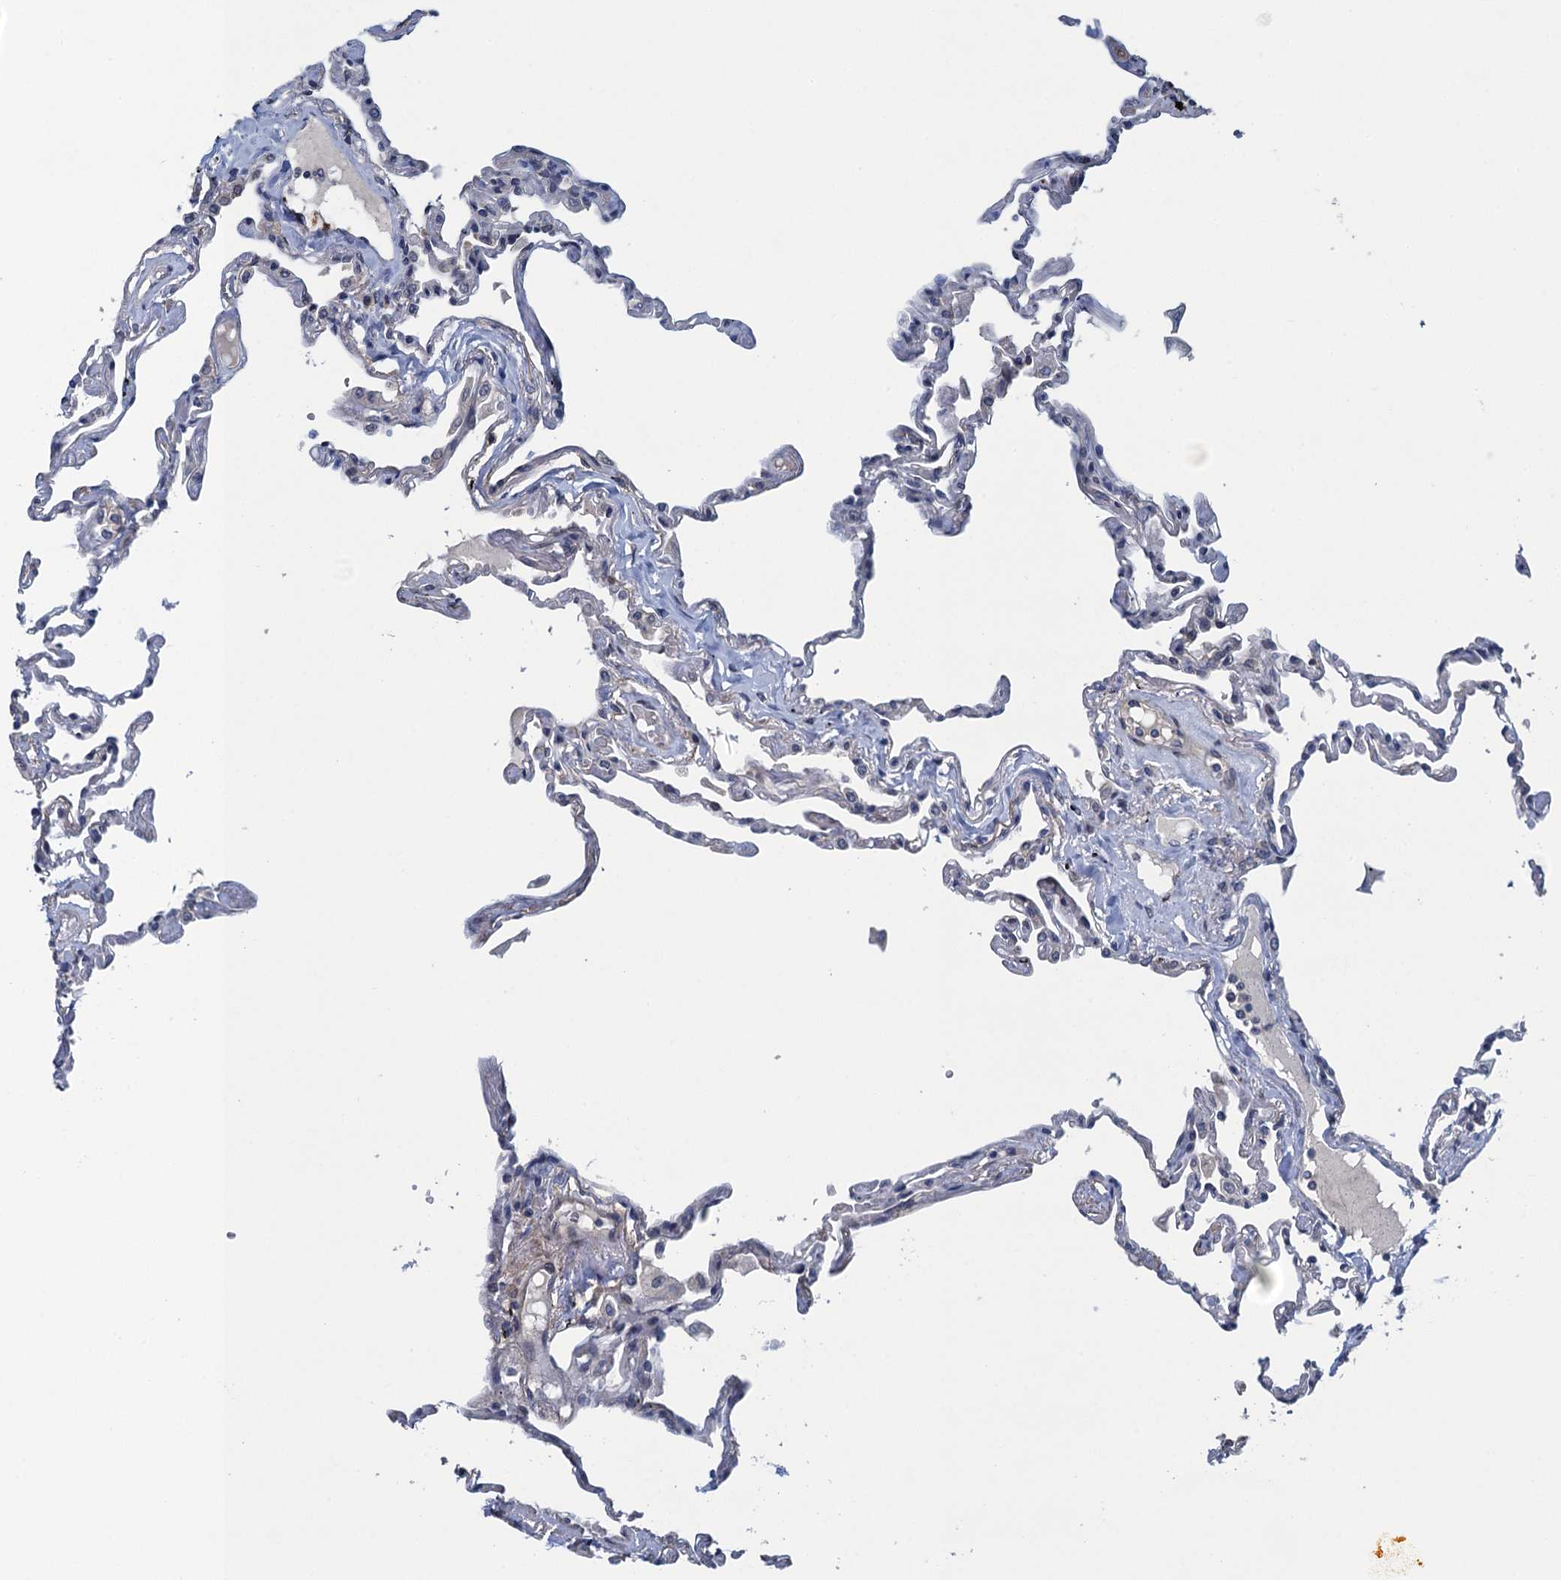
{"staining": {"intensity": "weak", "quantity": "<25%", "location": "cytoplasmic/membranous"}, "tissue": "lung", "cell_type": "Alveolar cells", "image_type": "normal", "snomed": [{"axis": "morphology", "description": "Normal tissue, NOS"}, {"axis": "topography", "description": "Lung"}], "caption": "Immunohistochemistry micrograph of normal human lung stained for a protein (brown), which displays no positivity in alveolar cells.", "gene": "CTU2", "patient": {"sex": "female", "age": 67}}